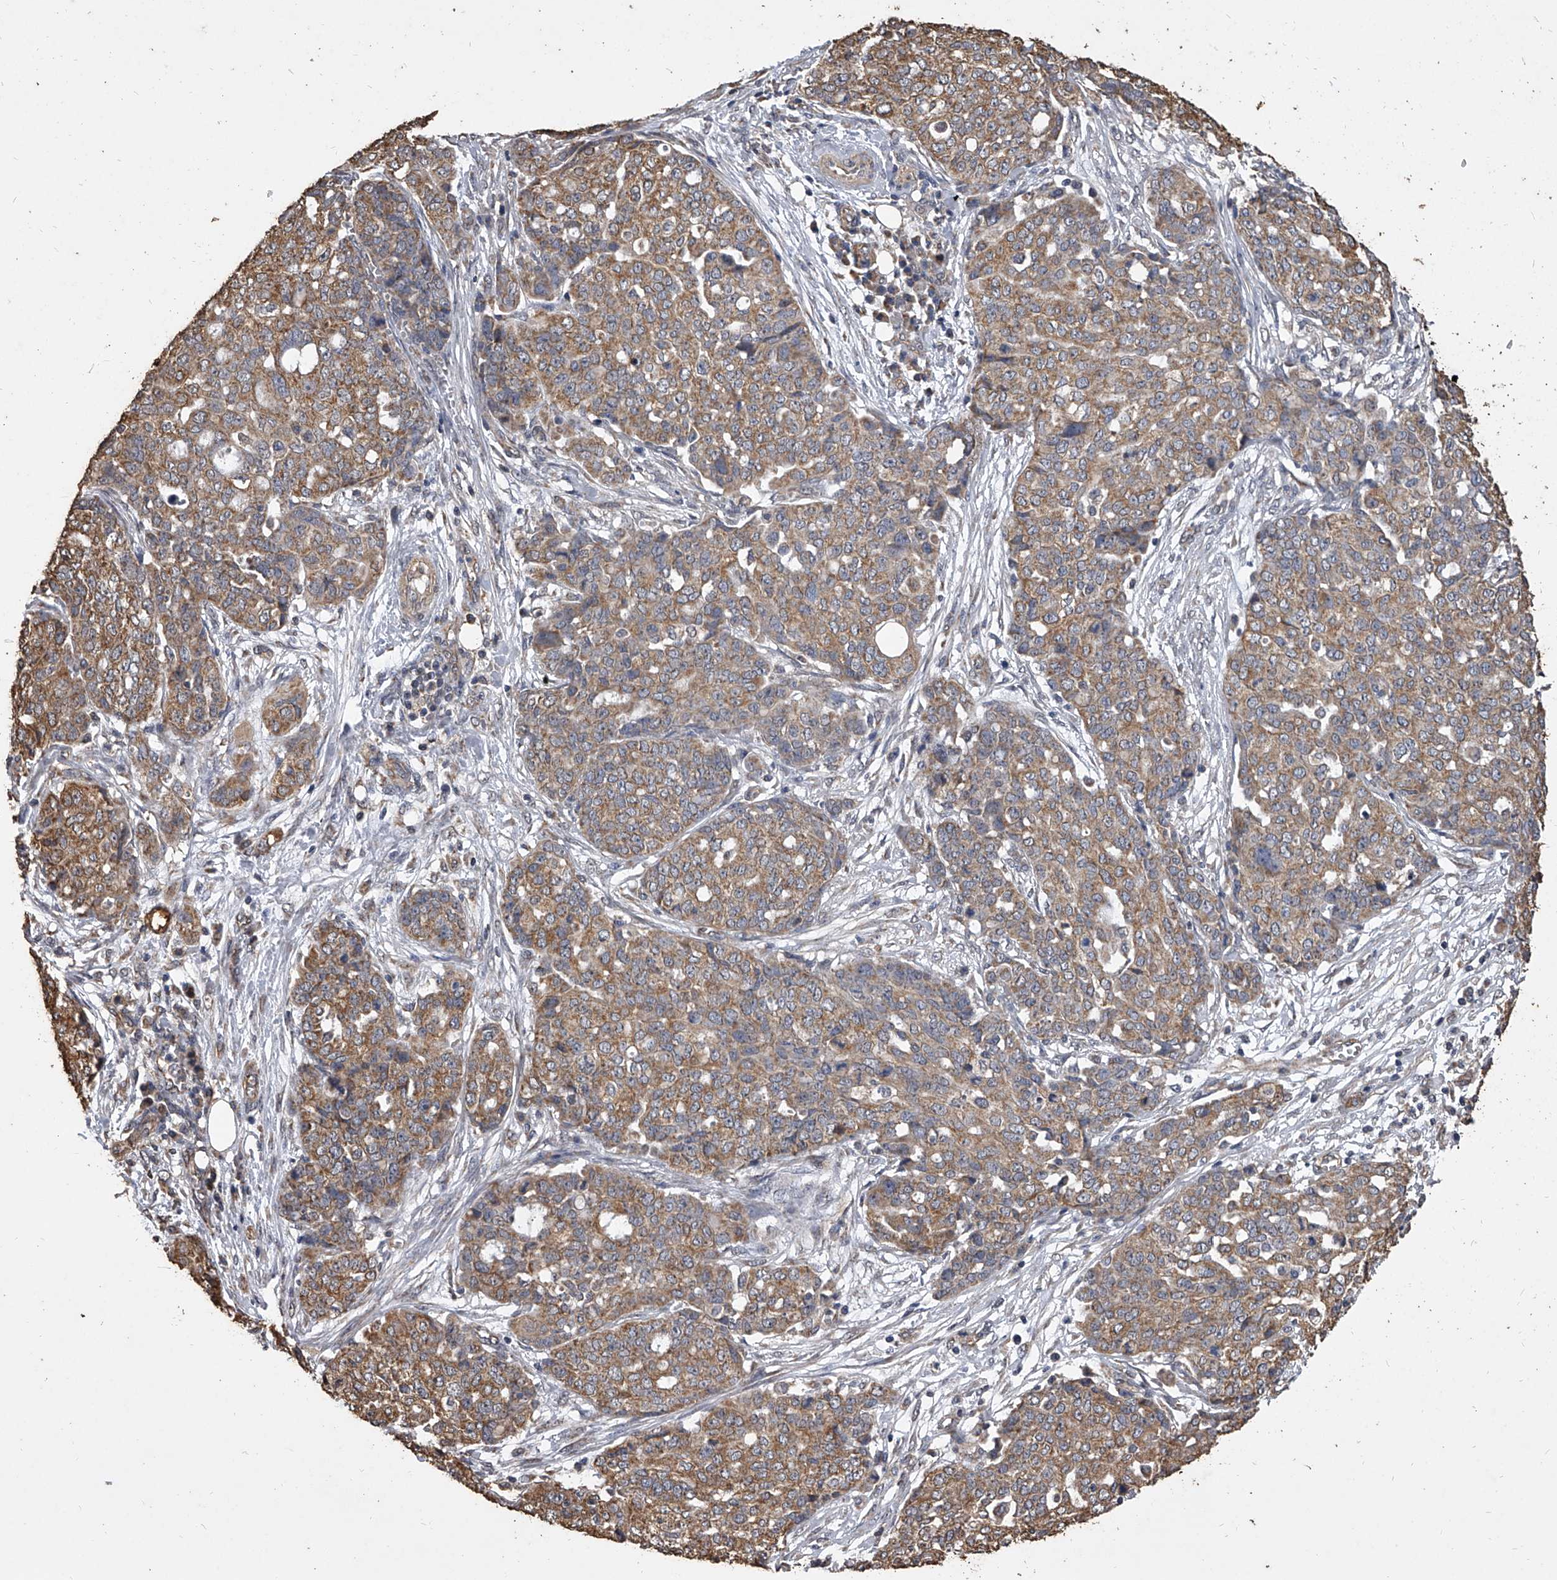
{"staining": {"intensity": "moderate", "quantity": ">75%", "location": "cytoplasmic/membranous"}, "tissue": "ovarian cancer", "cell_type": "Tumor cells", "image_type": "cancer", "snomed": [{"axis": "morphology", "description": "Cystadenocarcinoma, serous, NOS"}, {"axis": "topography", "description": "Soft tissue"}, {"axis": "topography", "description": "Ovary"}], "caption": "A brown stain labels moderate cytoplasmic/membranous expression of a protein in human serous cystadenocarcinoma (ovarian) tumor cells.", "gene": "MRPL28", "patient": {"sex": "female", "age": 57}}